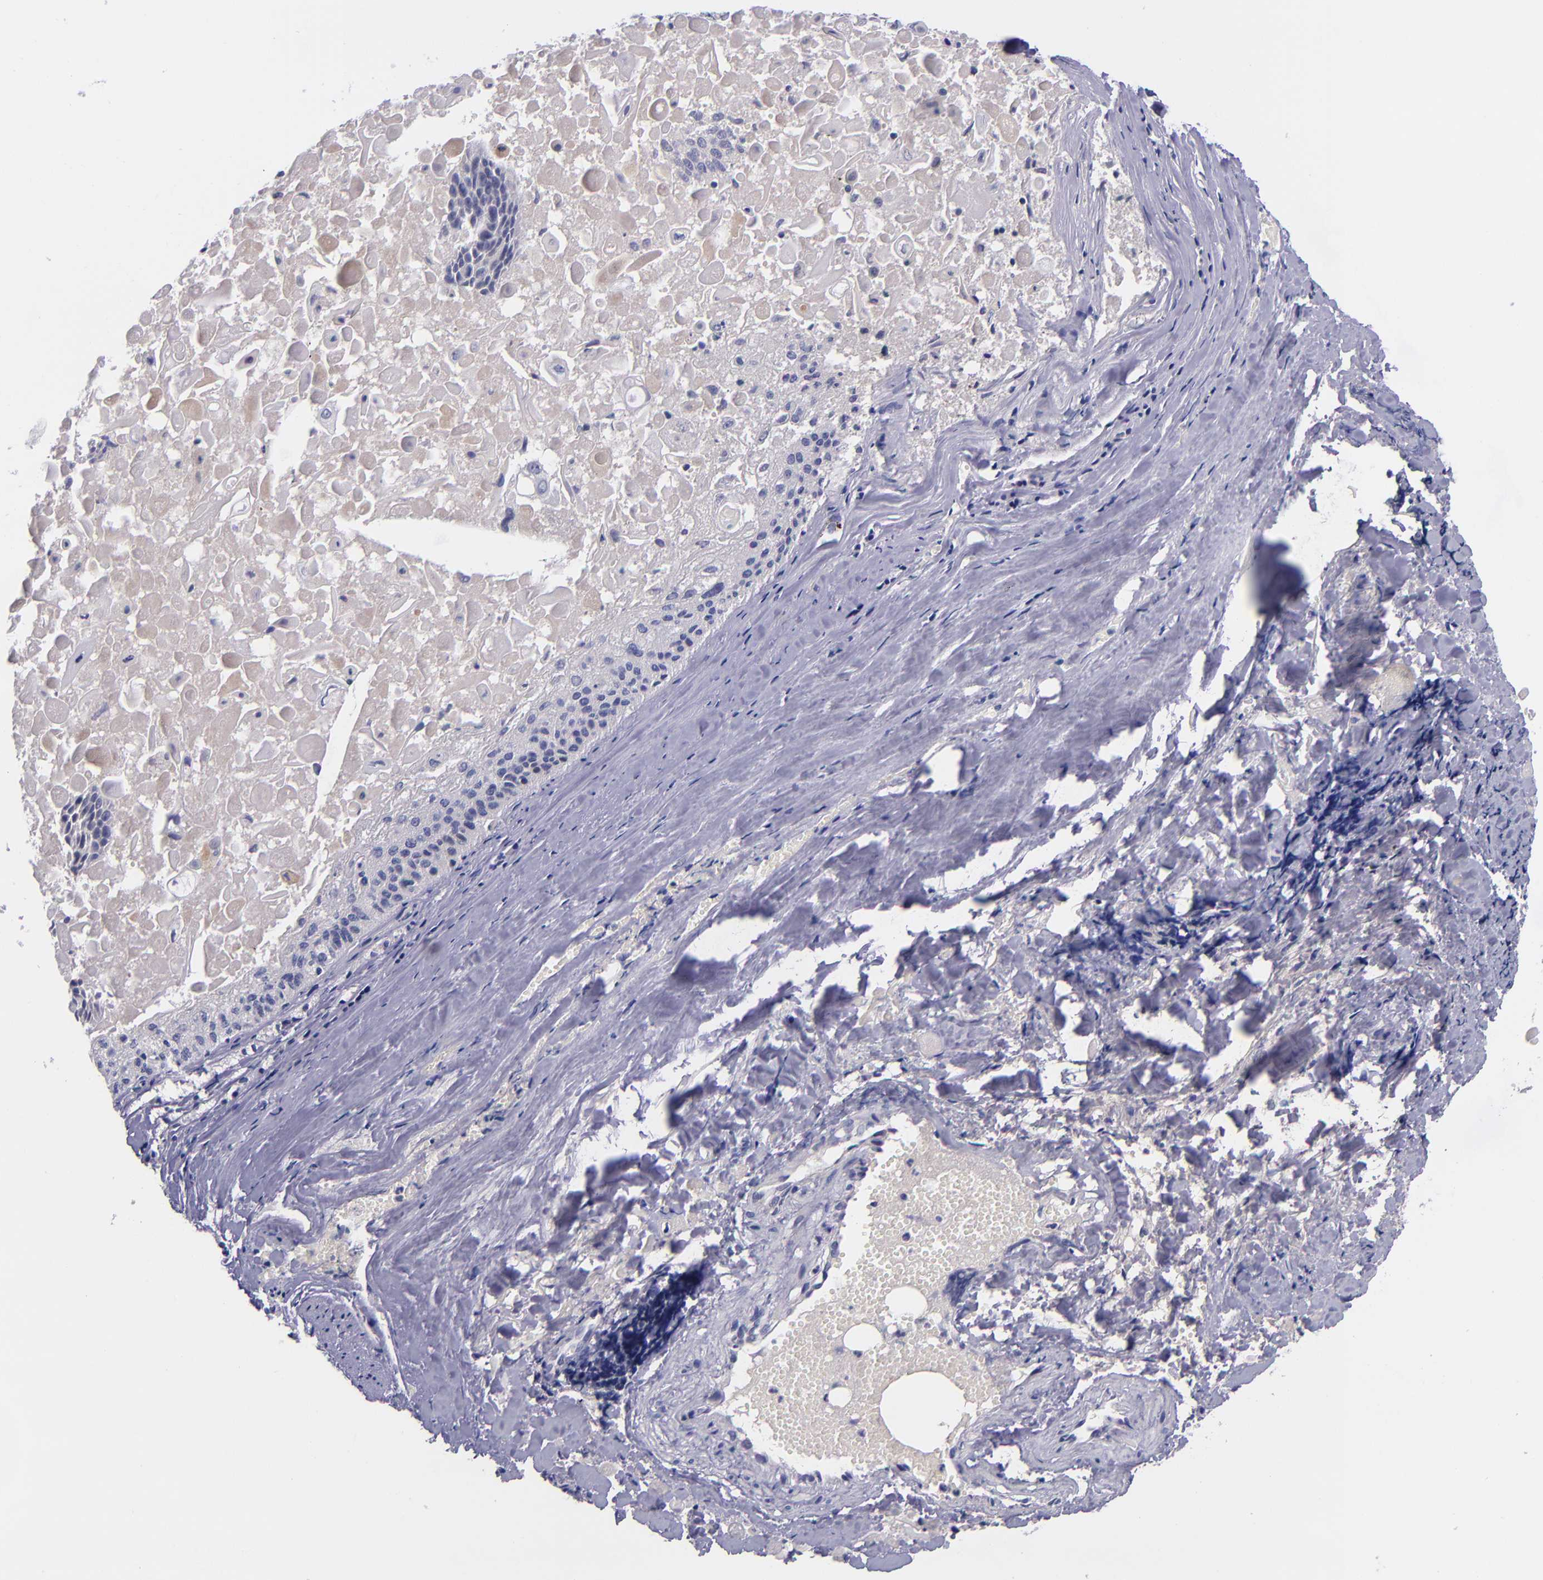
{"staining": {"intensity": "negative", "quantity": "none", "location": "none"}, "tissue": "lung cancer", "cell_type": "Tumor cells", "image_type": "cancer", "snomed": [{"axis": "morphology", "description": "Adenocarcinoma, NOS"}, {"axis": "topography", "description": "Lung"}], "caption": "Immunohistochemistry (IHC) of lung adenocarcinoma displays no staining in tumor cells.", "gene": "RBP4", "patient": {"sex": "male", "age": 60}}